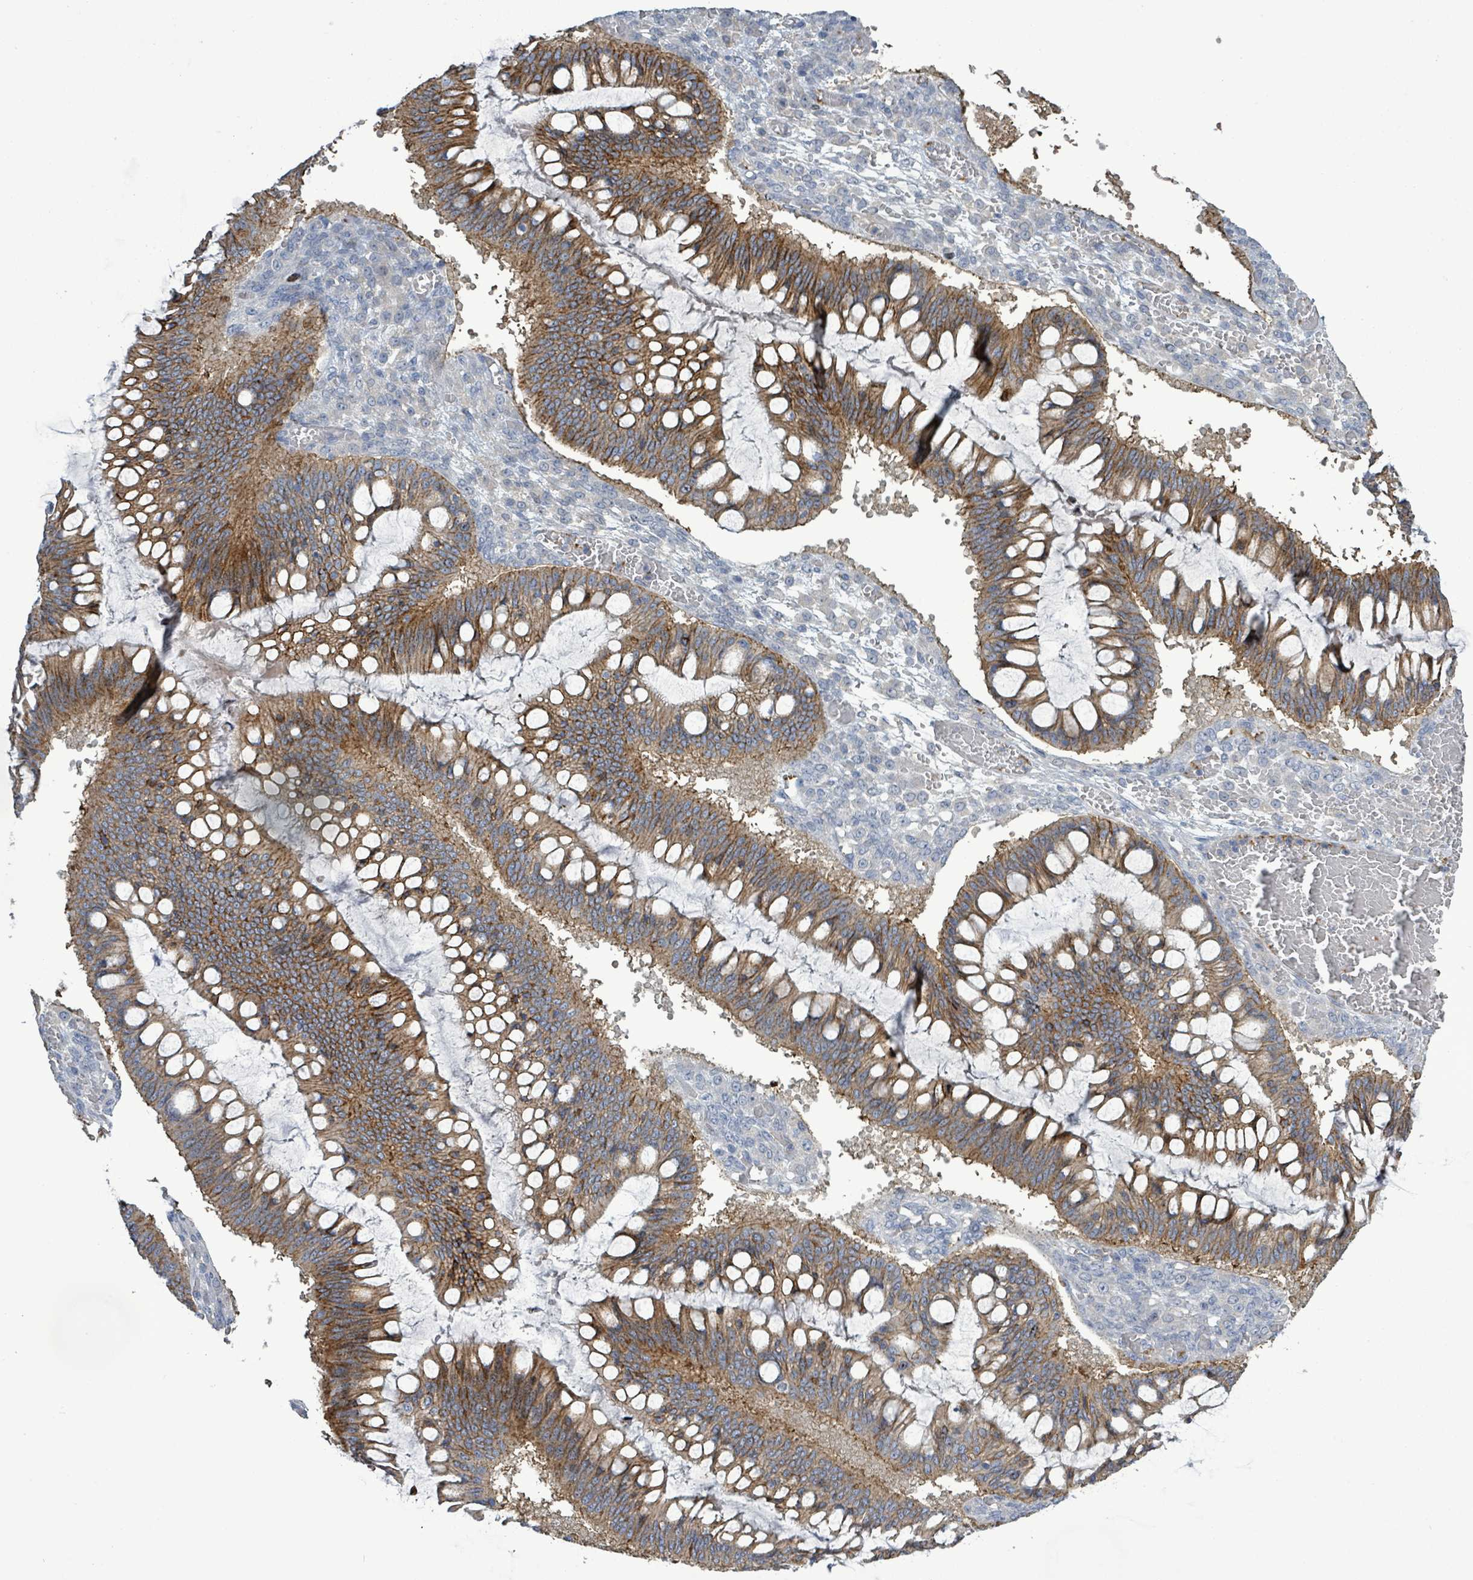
{"staining": {"intensity": "strong", "quantity": ">75%", "location": "cytoplasmic/membranous"}, "tissue": "ovarian cancer", "cell_type": "Tumor cells", "image_type": "cancer", "snomed": [{"axis": "morphology", "description": "Cystadenocarcinoma, mucinous, NOS"}, {"axis": "topography", "description": "Ovary"}], "caption": "Ovarian cancer (mucinous cystadenocarcinoma) was stained to show a protein in brown. There is high levels of strong cytoplasmic/membranous positivity in about >75% of tumor cells. The protein of interest is stained brown, and the nuclei are stained in blue (DAB IHC with brightfield microscopy, high magnification).", "gene": "KRAS", "patient": {"sex": "female", "age": 73}}